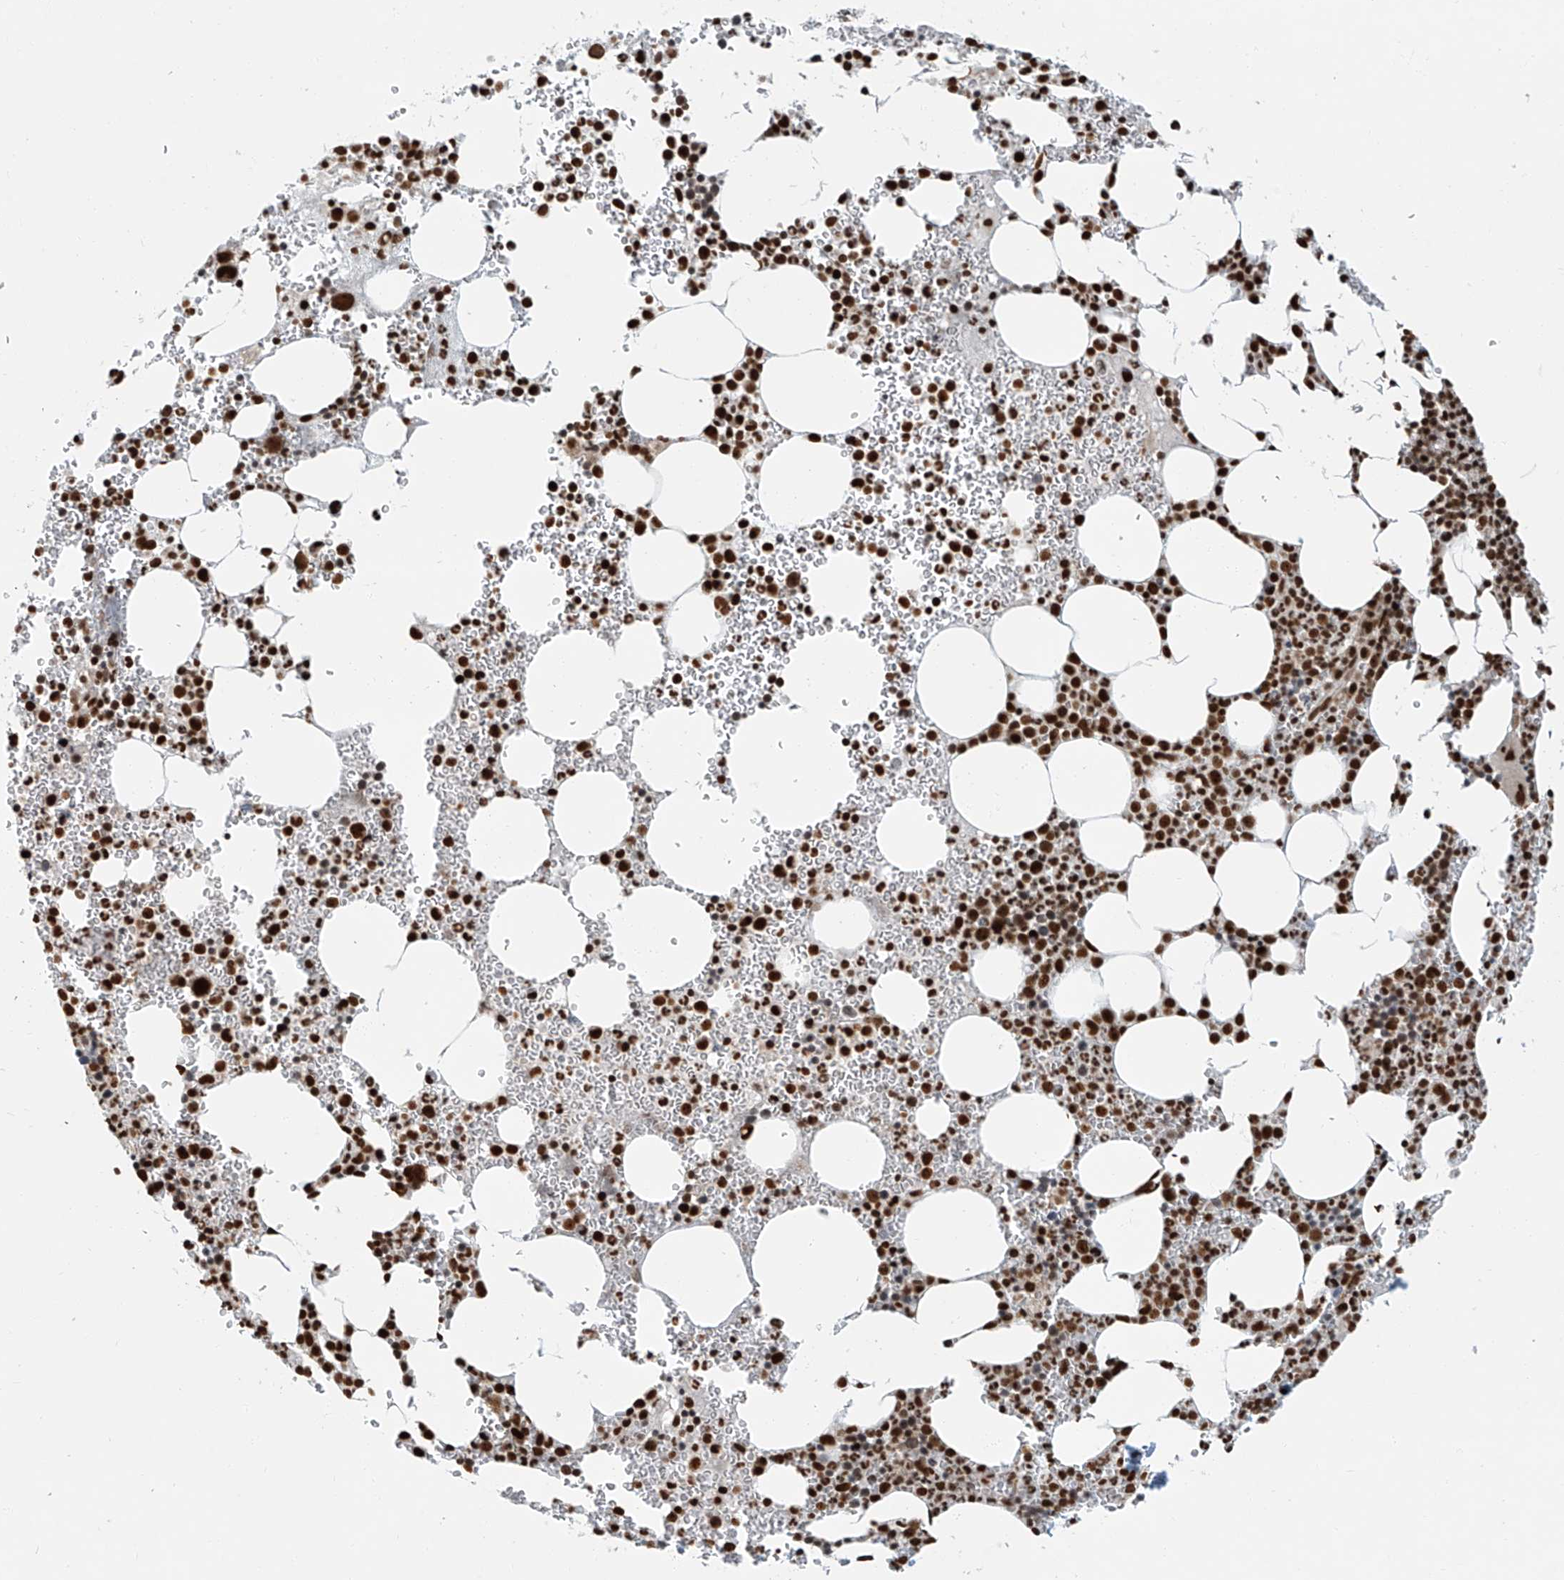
{"staining": {"intensity": "strong", "quantity": ">75%", "location": "nuclear"}, "tissue": "bone marrow", "cell_type": "Hematopoietic cells", "image_type": "normal", "snomed": [{"axis": "morphology", "description": "Normal tissue, NOS"}, {"axis": "topography", "description": "Bone marrow"}], "caption": "Immunohistochemistry (IHC) micrograph of normal bone marrow: bone marrow stained using IHC reveals high levels of strong protein expression localized specifically in the nuclear of hematopoietic cells, appearing as a nuclear brown color.", "gene": "FAM193B", "patient": {"sex": "female", "age": 78}}